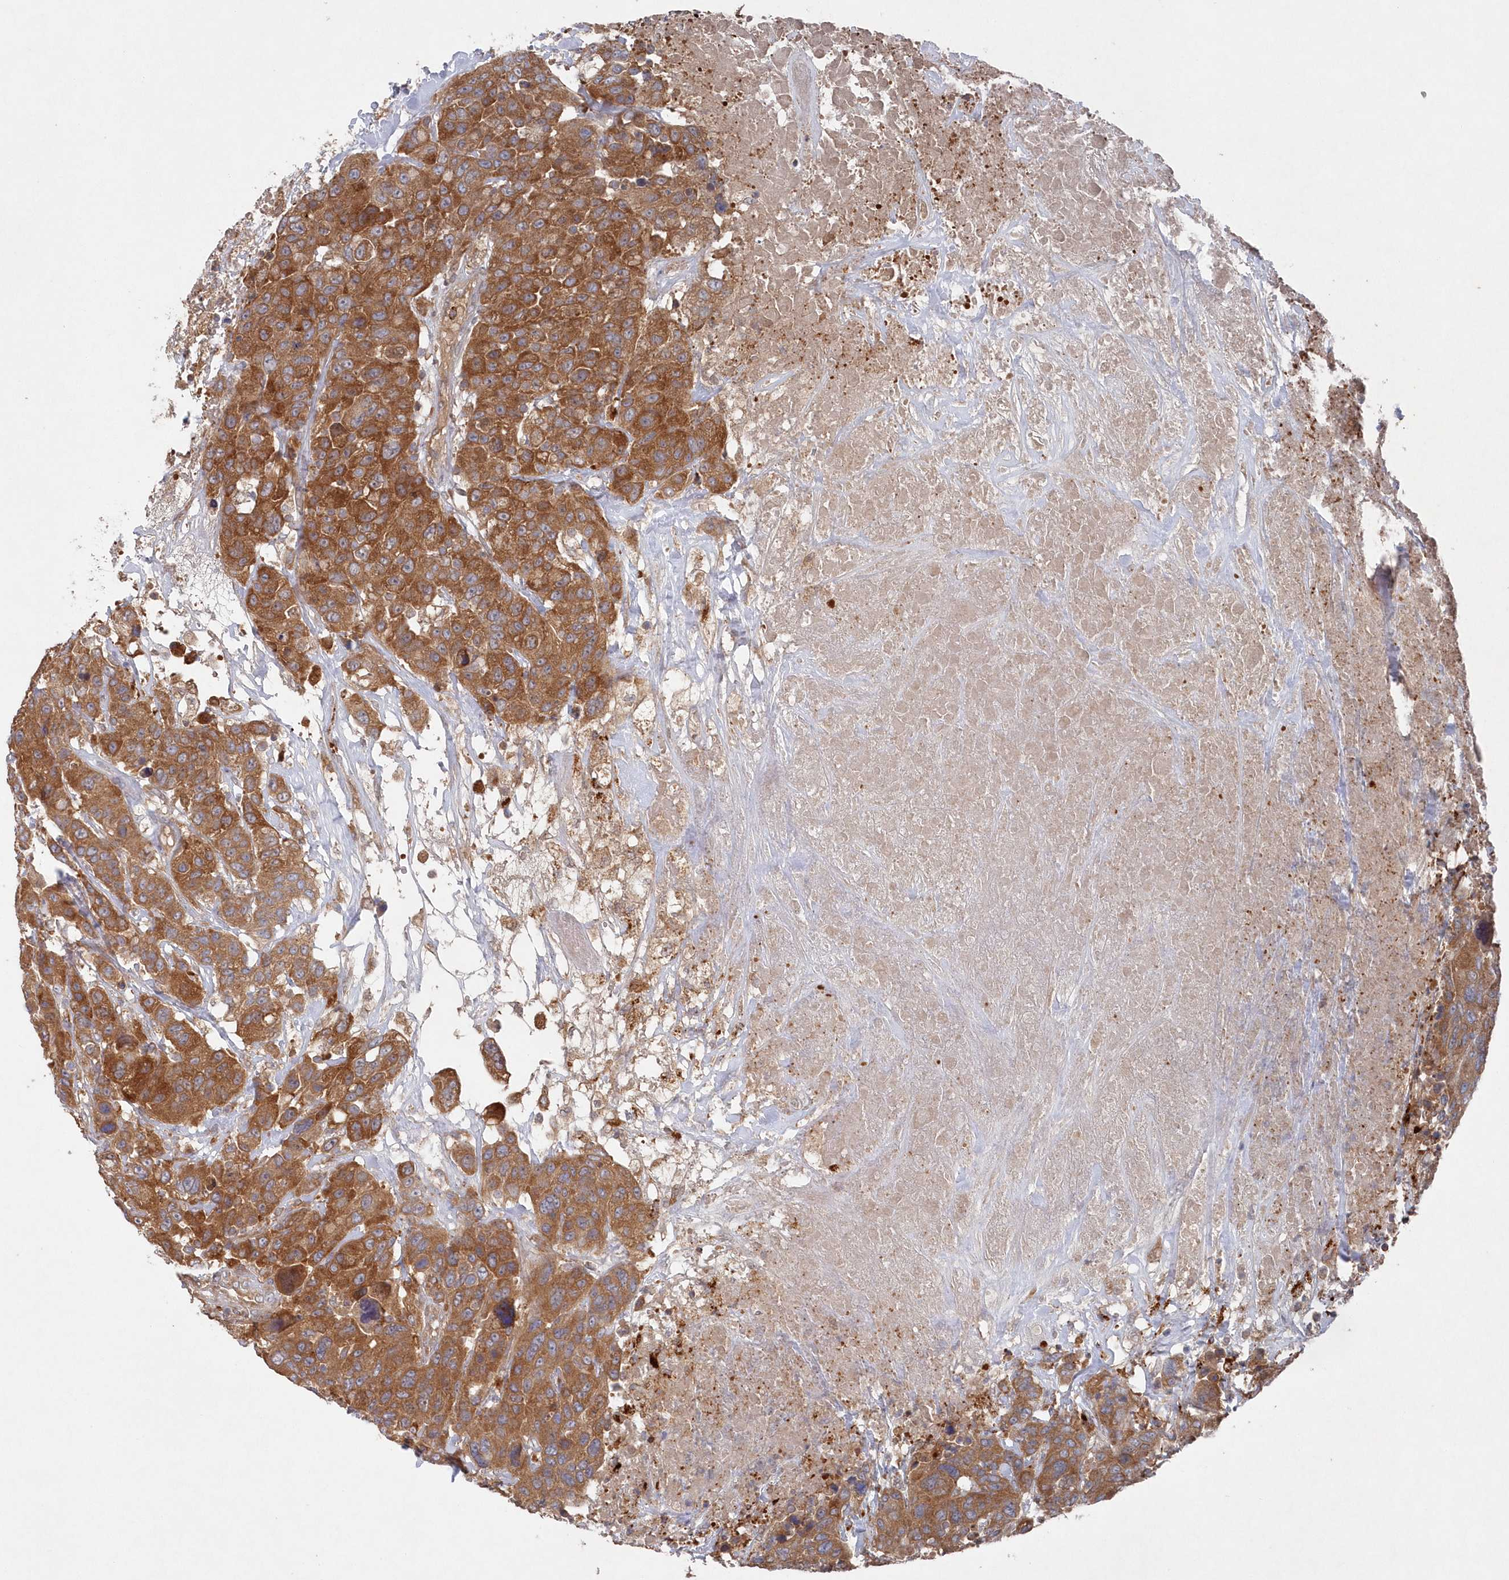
{"staining": {"intensity": "moderate", "quantity": ">75%", "location": "cytoplasmic/membranous"}, "tissue": "breast cancer", "cell_type": "Tumor cells", "image_type": "cancer", "snomed": [{"axis": "morphology", "description": "Duct carcinoma"}, {"axis": "topography", "description": "Breast"}], "caption": "Immunohistochemical staining of human breast cancer (infiltrating ductal carcinoma) shows medium levels of moderate cytoplasmic/membranous expression in approximately >75% of tumor cells.", "gene": "ASNSD1", "patient": {"sex": "female", "age": 37}}